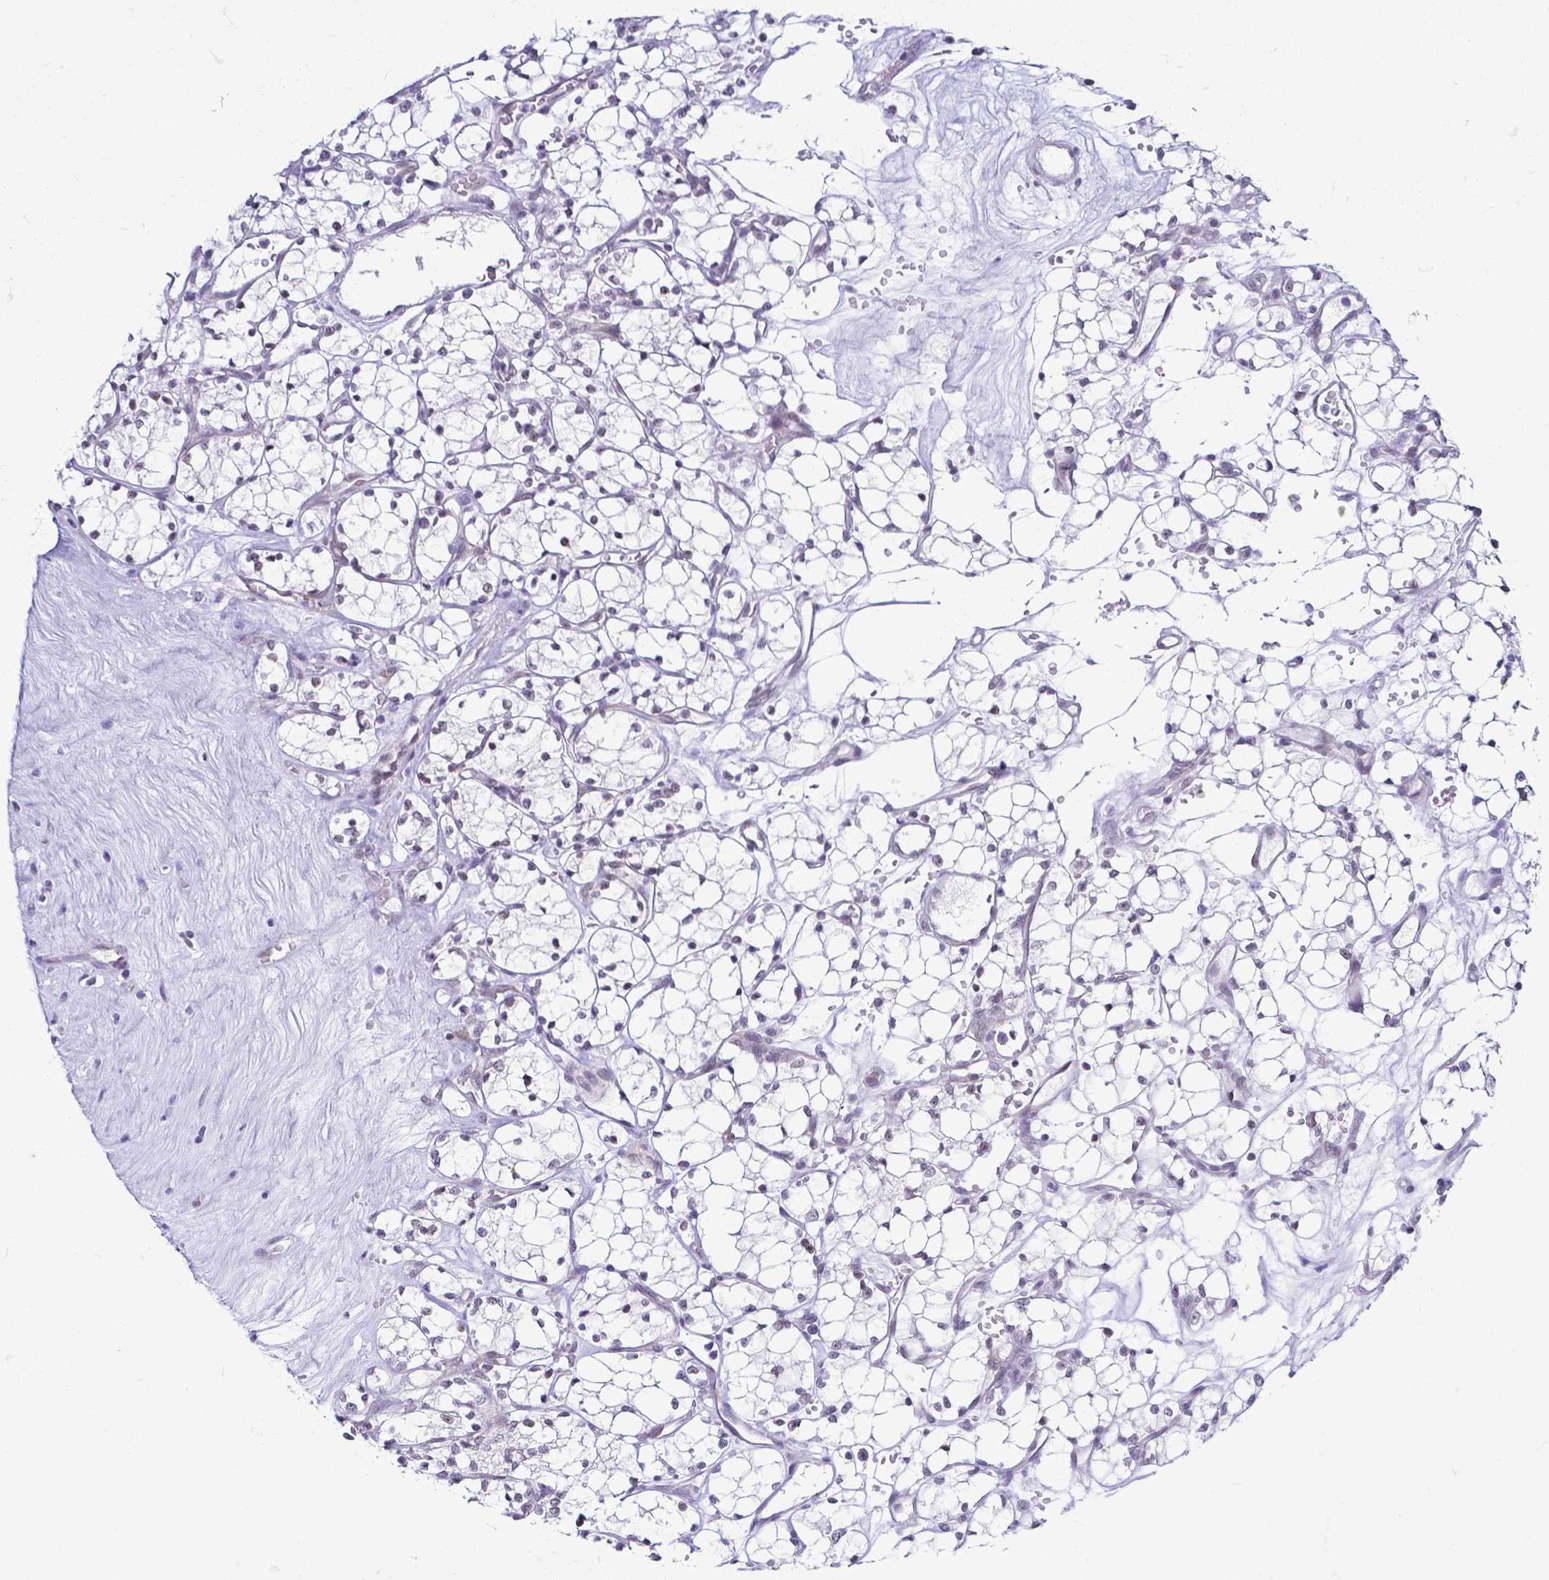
{"staining": {"intensity": "weak", "quantity": "<25%", "location": "nuclear"}, "tissue": "renal cancer", "cell_type": "Tumor cells", "image_type": "cancer", "snomed": [{"axis": "morphology", "description": "Adenocarcinoma, NOS"}, {"axis": "topography", "description": "Kidney"}], "caption": "Renal cancer (adenocarcinoma) was stained to show a protein in brown. There is no significant staining in tumor cells.", "gene": "FAM83G", "patient": {"sex": "female", "age": 69}}